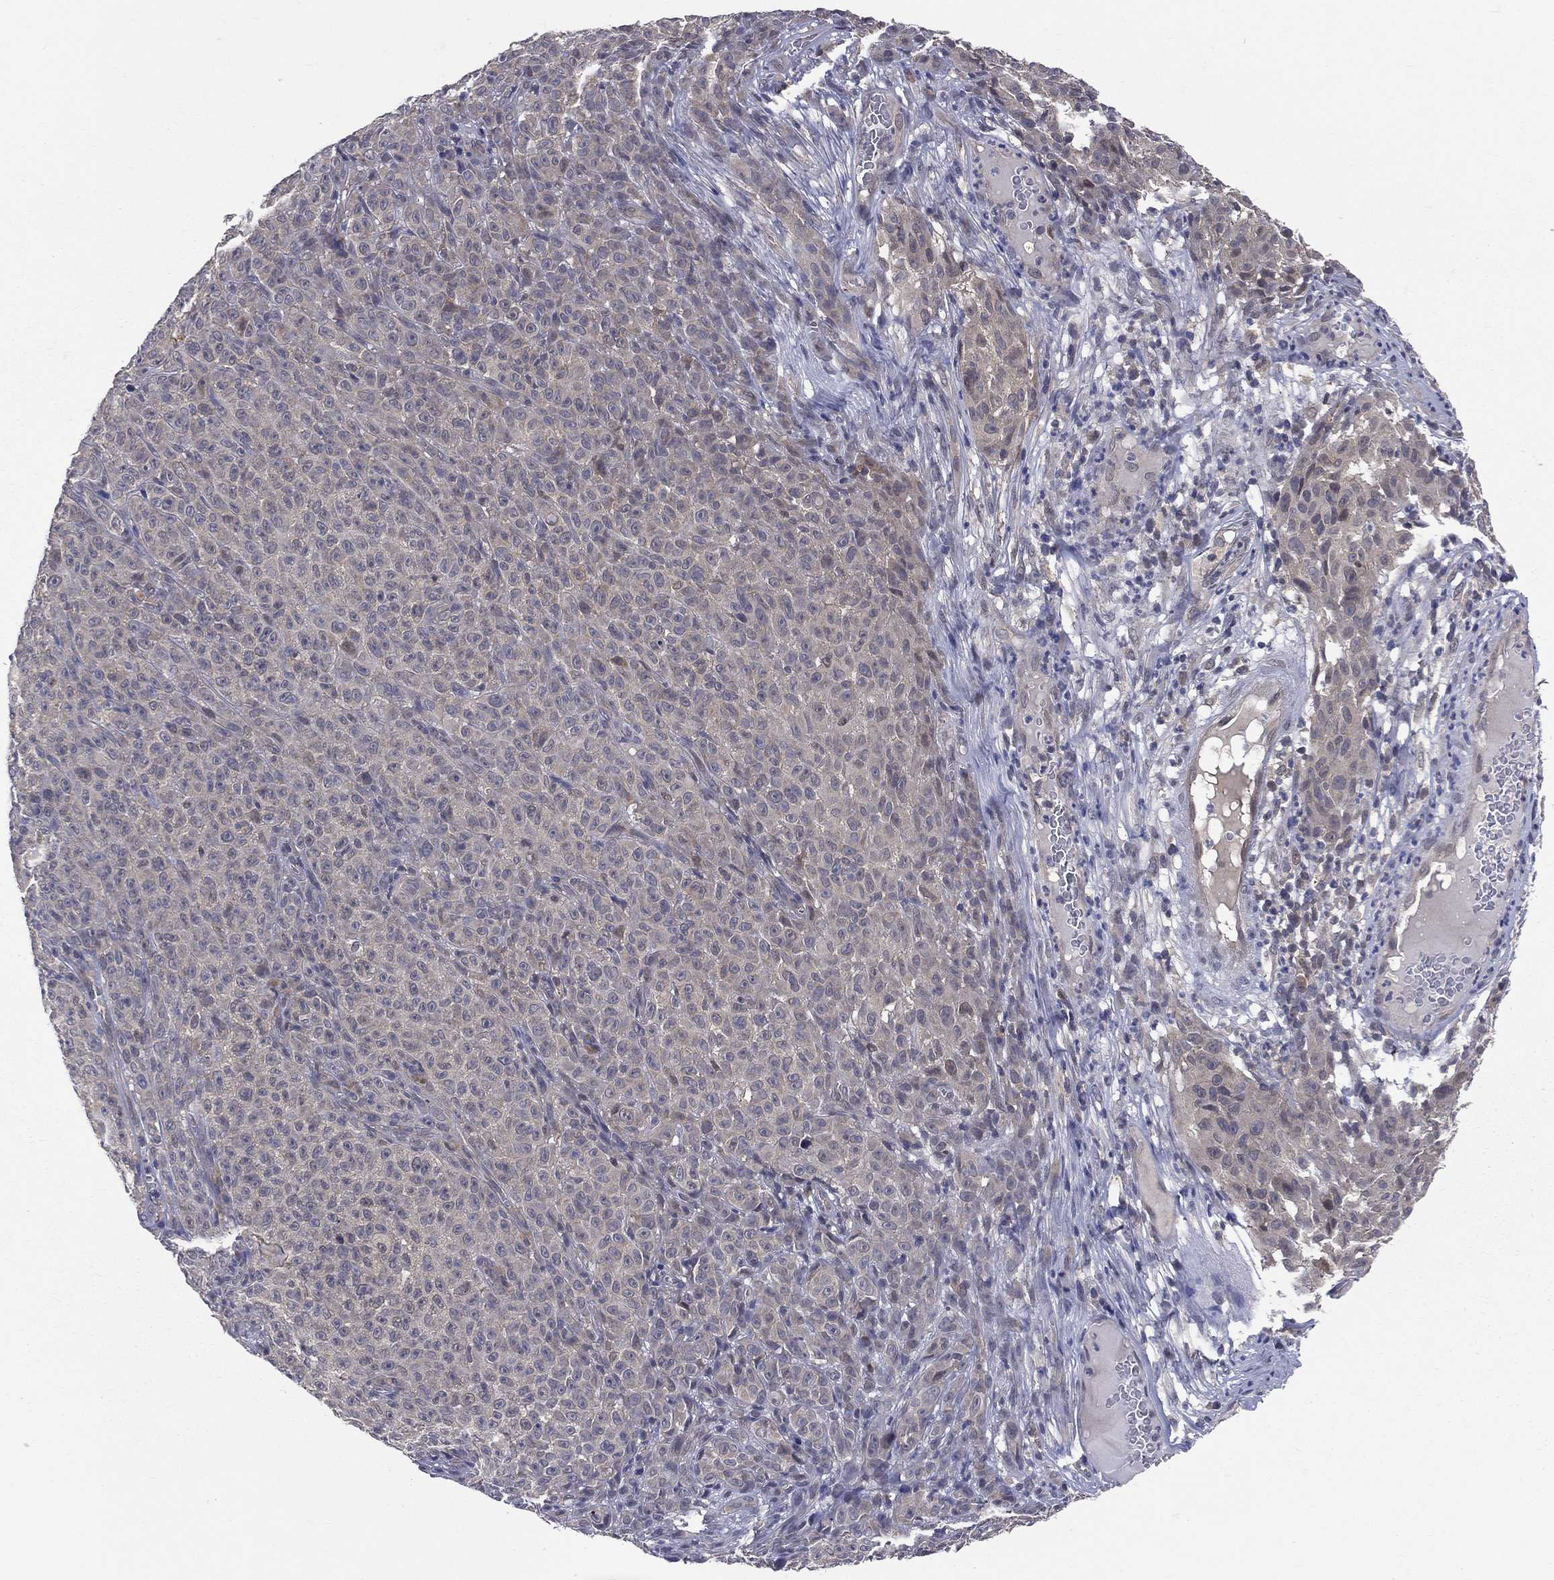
{"staining": {"intensity": "negative", "quantity": "none", "location": "none"}, "tissue": "melanoma", "cell_type": "Tumor cells", "image_type": "cancer", "snomed": [{"axis": "morphology", "description": "Malignant melanoma, NOS"}, {"axis": "topography", "description": "Skin"}], "caption": "High power microscopy histopathology image of an IHC photomicrograph of malignant melanoma, revealing no significant staining in tumor cells.", "gene": "DLG4", "patient": {"sex": "female", "age": 82}}